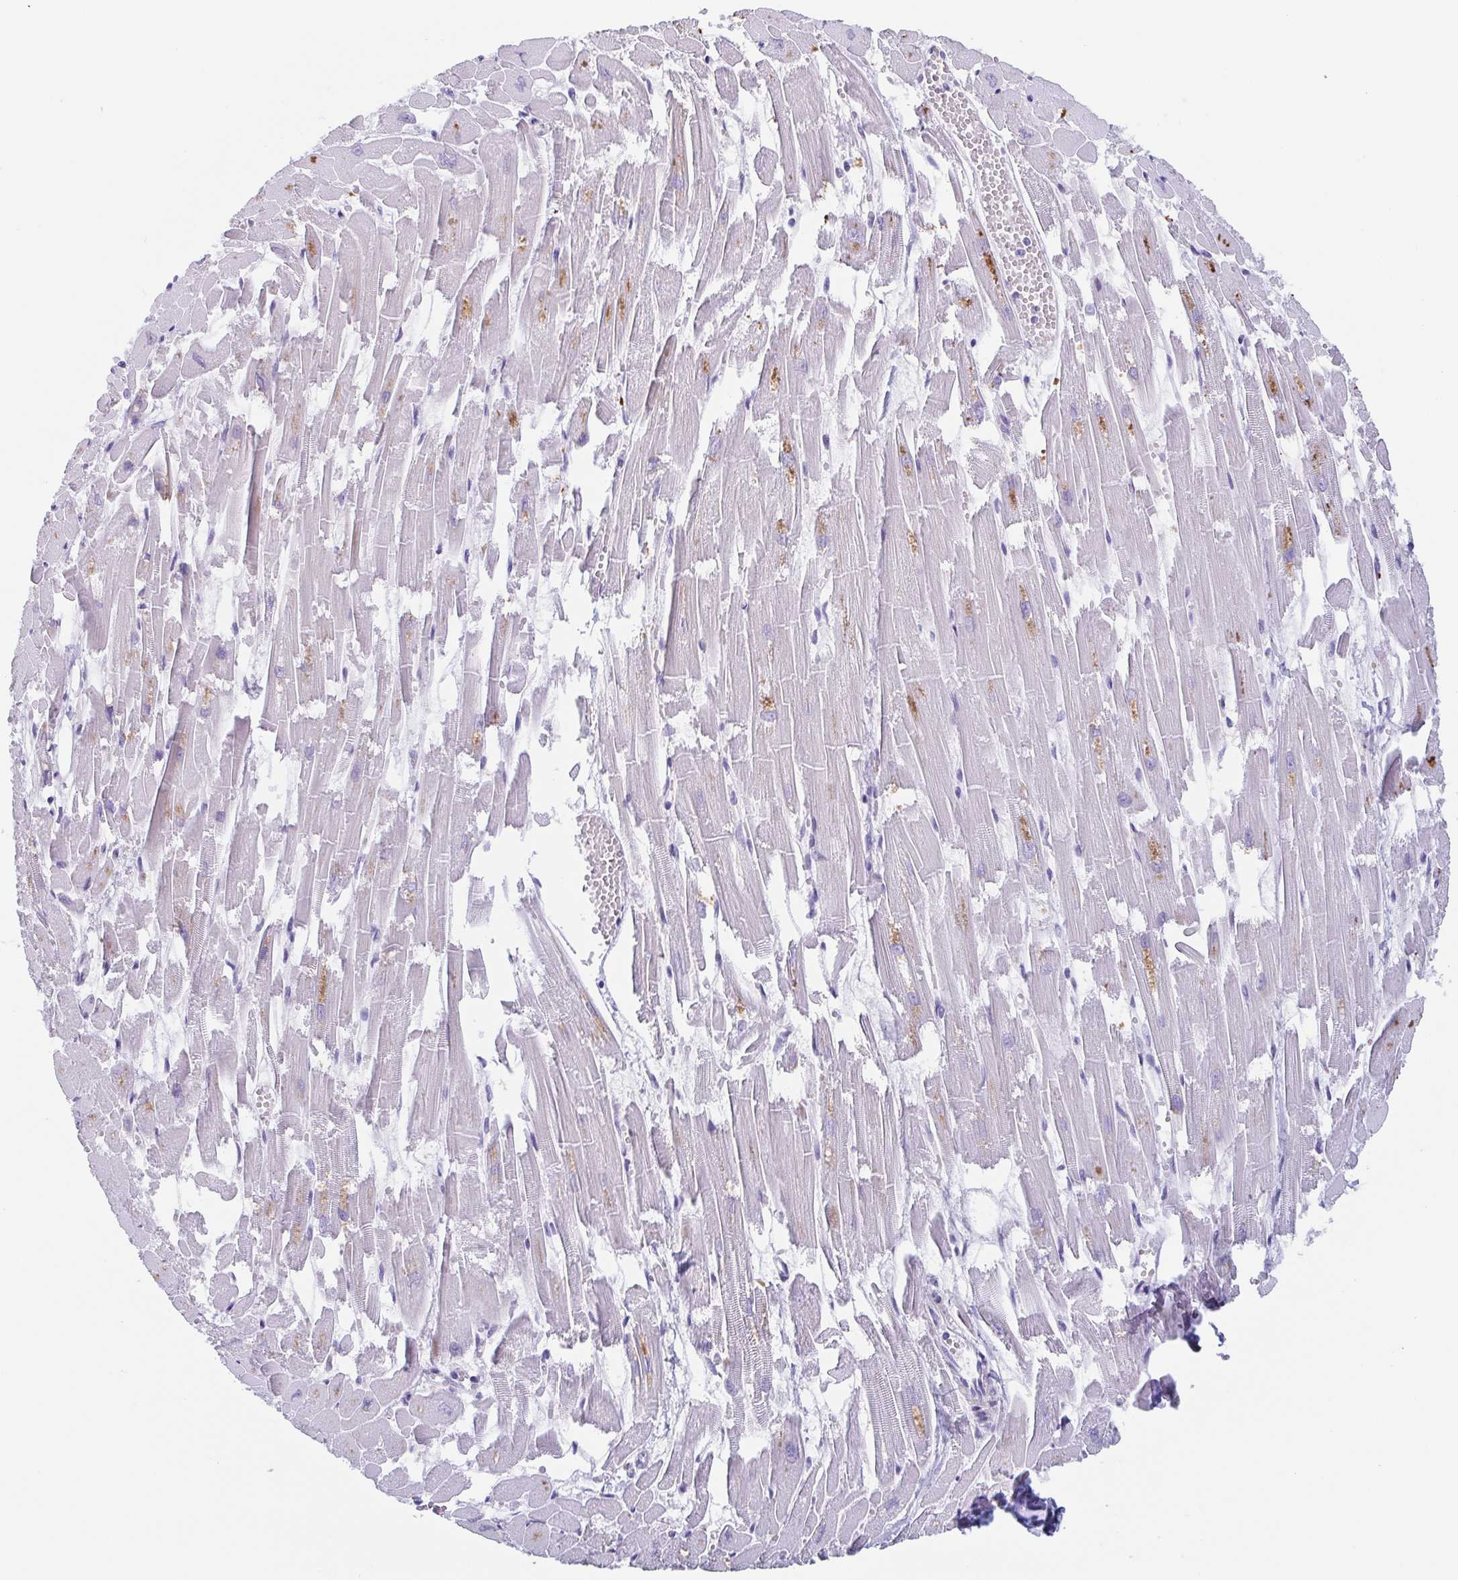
{"staining": {"intensity": "moderate", "quantity": "<25%", "location": "cytoplasmic/membranous"}, "tissue": "heart muscle", "cell_type": "Cardiomyocytes", "image_type": "normal", "snomed": [{"axis": "morphology", "description": "Normal tissue, NOS"}, {"axis": "topography", "description": "Heart"}], "caption": "Cardiomyocytes reveal moderate cytoplasmic/membranous staining in approximately <25% of cells in normal heart muscle.", "gene": "TAGLN3", "patient": {"sex": "female", "age": 52}}